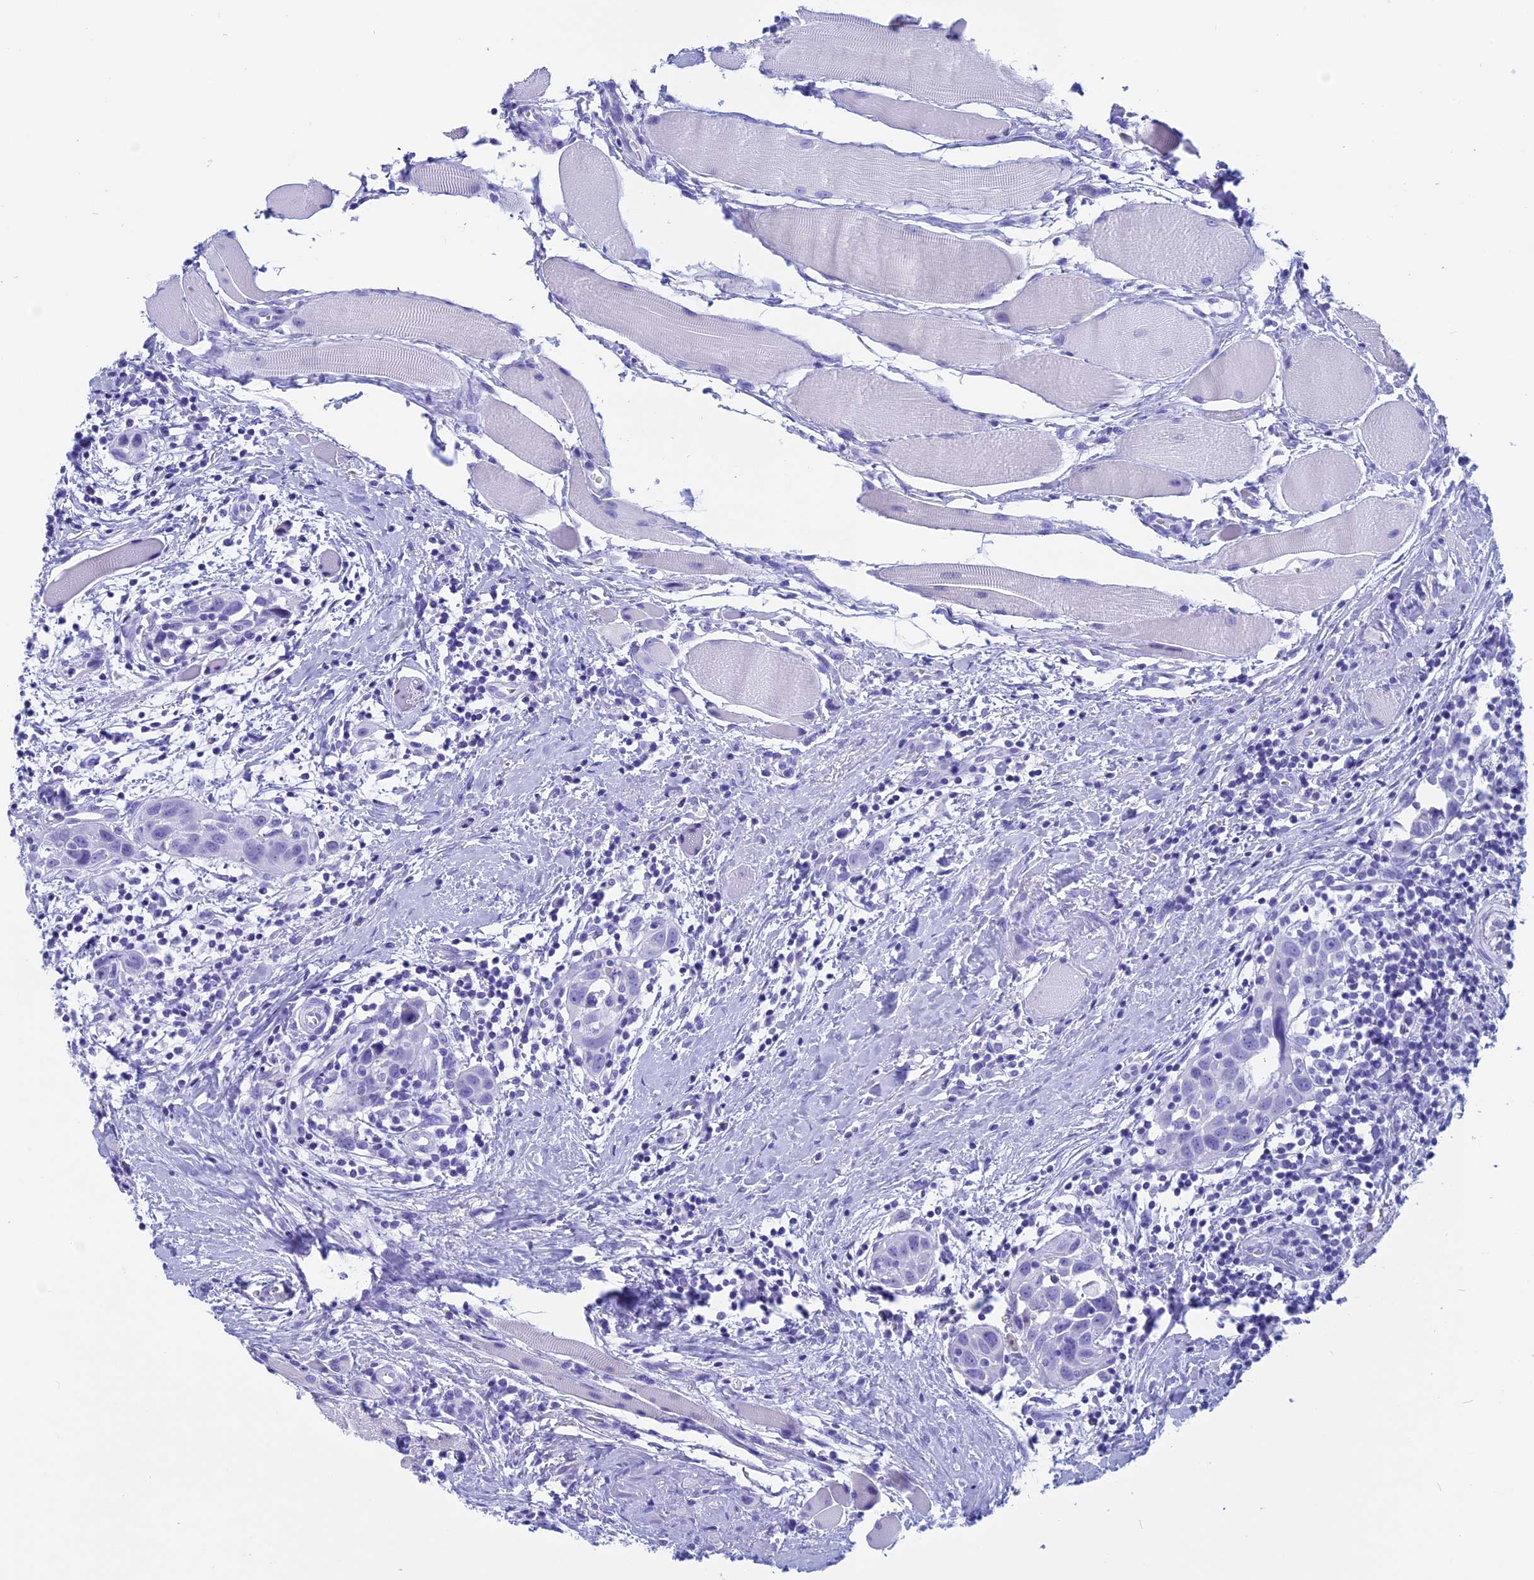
{"staining": {"intensity": "negative", "quantity": "none", "location": "none"}, "tissue": "head and neck cancer", "cell_type": "Tumor cells", "image_type": "cancer", "snomed": [{"axis": "morphology", "description": "Squamous cell carcinoma, NOS"}, {"axis": "topography", "description": "Oral tissue"}, {"axis": "topography", "description": "Head-Neck"}], "caption": "DAB (3,3'-diaminobenzidine) immunohistochemical staining of head and neck cancer shows no significant positivity in tumor cells.", "gene": "FAM169A", "patient": {"sex": "female", "age": 50}}